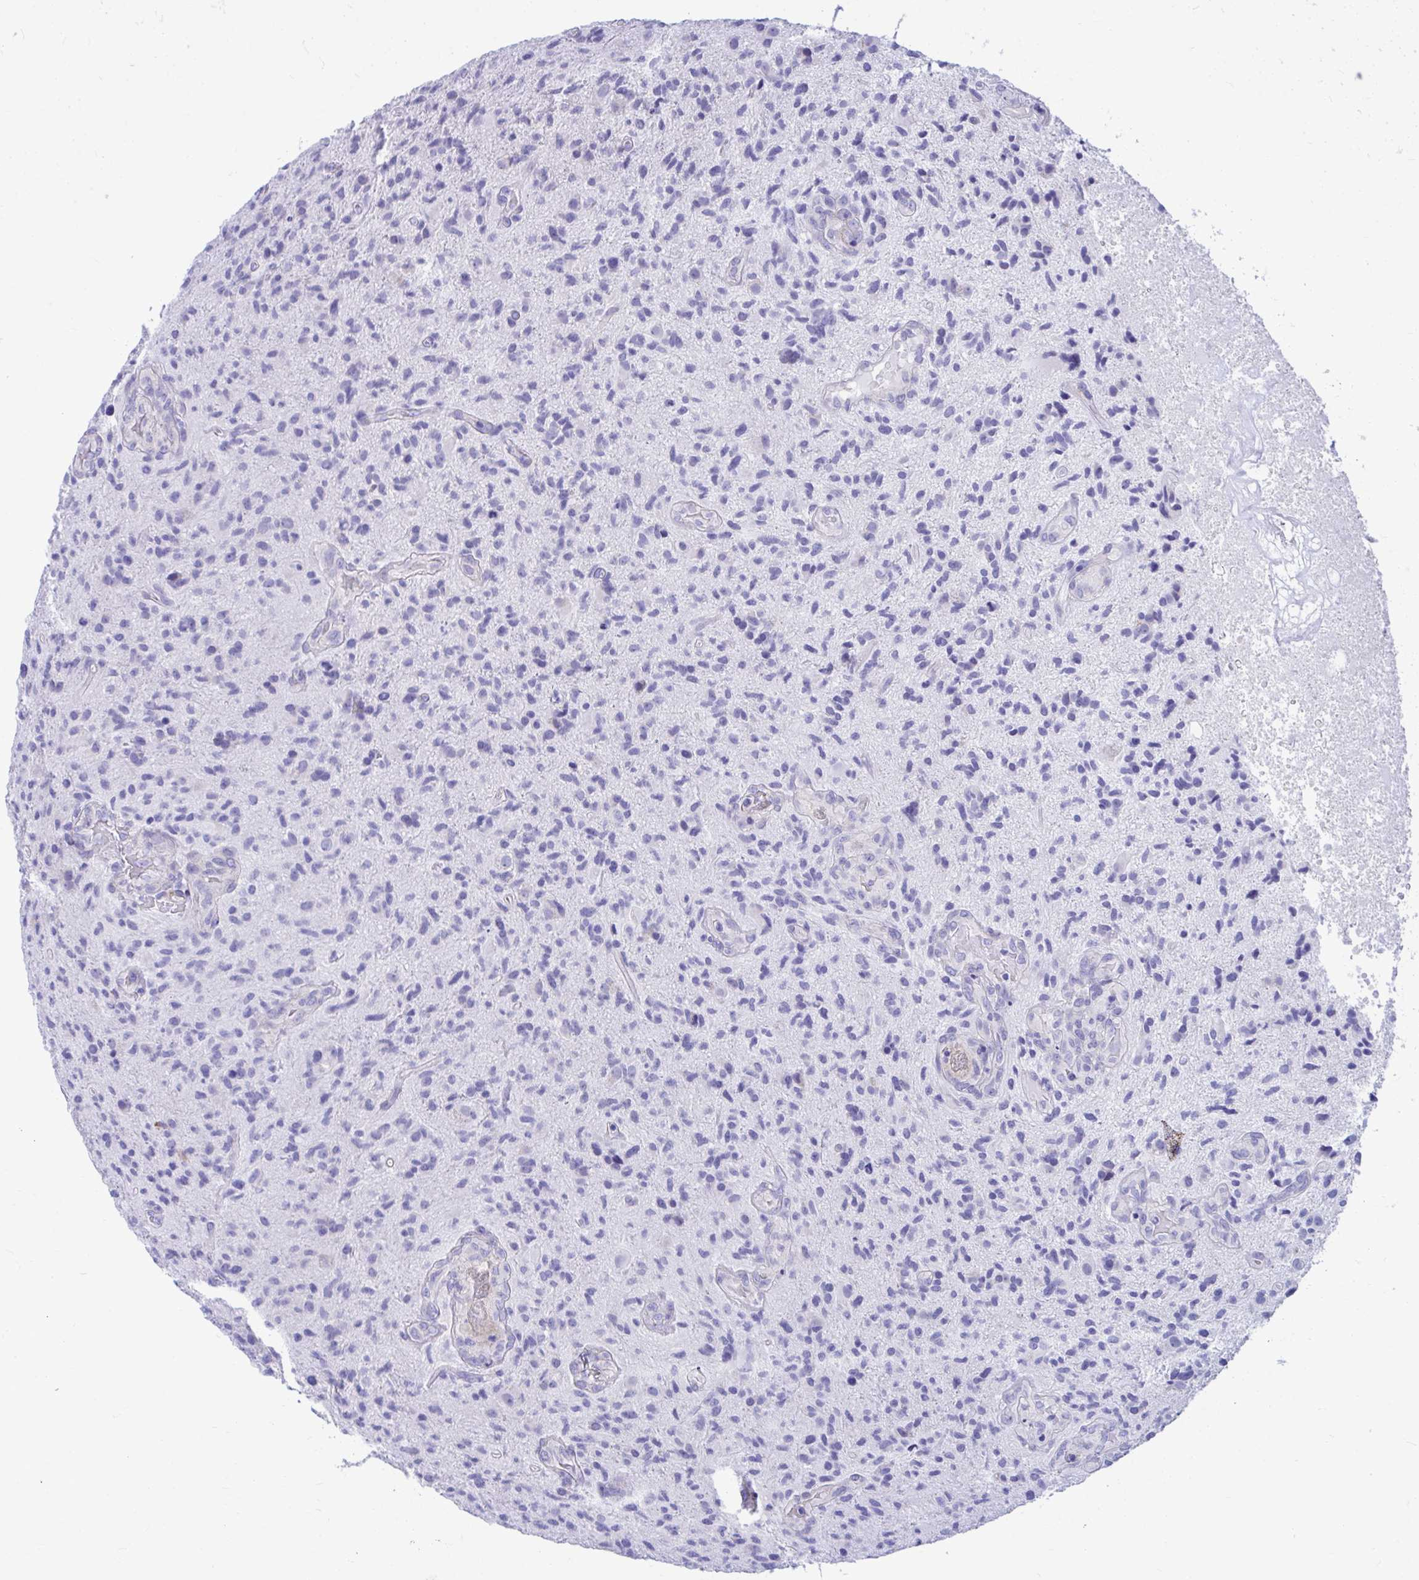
{"staining": {"intensity": "negative", "quantity": "none", "location": "none"}, "tissue": "glioma", "cell_type": "Tumor cells", "image_type": "cancer", "snomed": [{"axis": "morphology", "description": "Glioma, malignant, High grade"}, {"axis": "topography", "description": "Brain"}], "caption": "Immunohistochemistry (IHC) of human glioma demonstrates no positivity in tumor cells.", "gene": "SHISA8", "patient": {"sex": "male", "age": 55}}